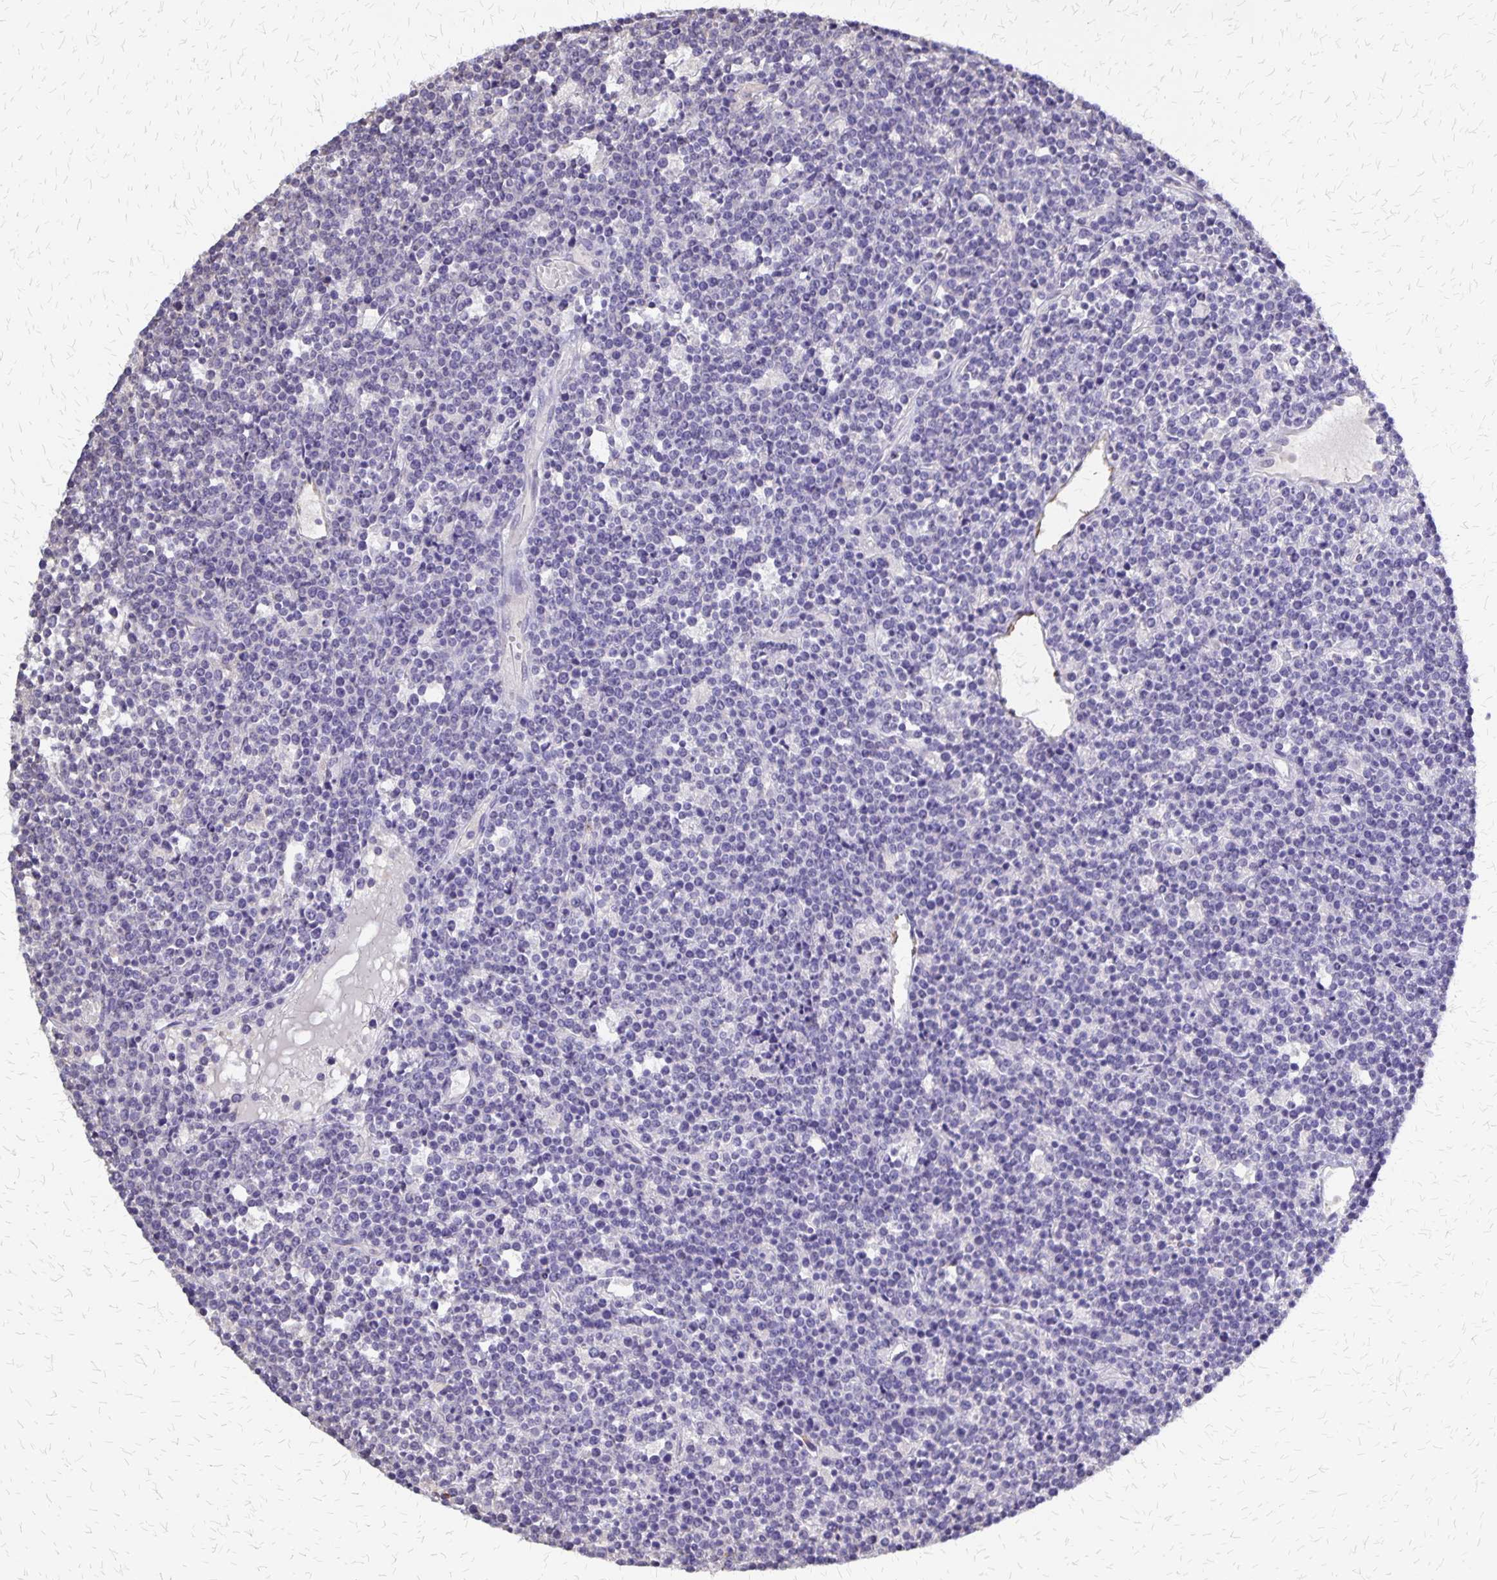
{"staining": {"intensity": "negative", "quantity": "none", "location": "none"}, "tissue": "lymphoma", "cell_type": "Tumor cells", "image_type": "cancer", "snomed": [{"axis": "morphology", "description": "Malignant lymphoma, non-Hodgkin's type, High grade"}, {"axis": "topography", "description": "Ovary"}], "caption": "This photomicrograph is of malignant lymphoma, non-Hodgkin's type (high-grade) stained with immunohistochemistry (IHC) to label a protein in brown with the nuclei are counter-stained blue. There is no staining in tumor cells.", "gene": "SI", "patient": {"sex": "female", "age": 56}}